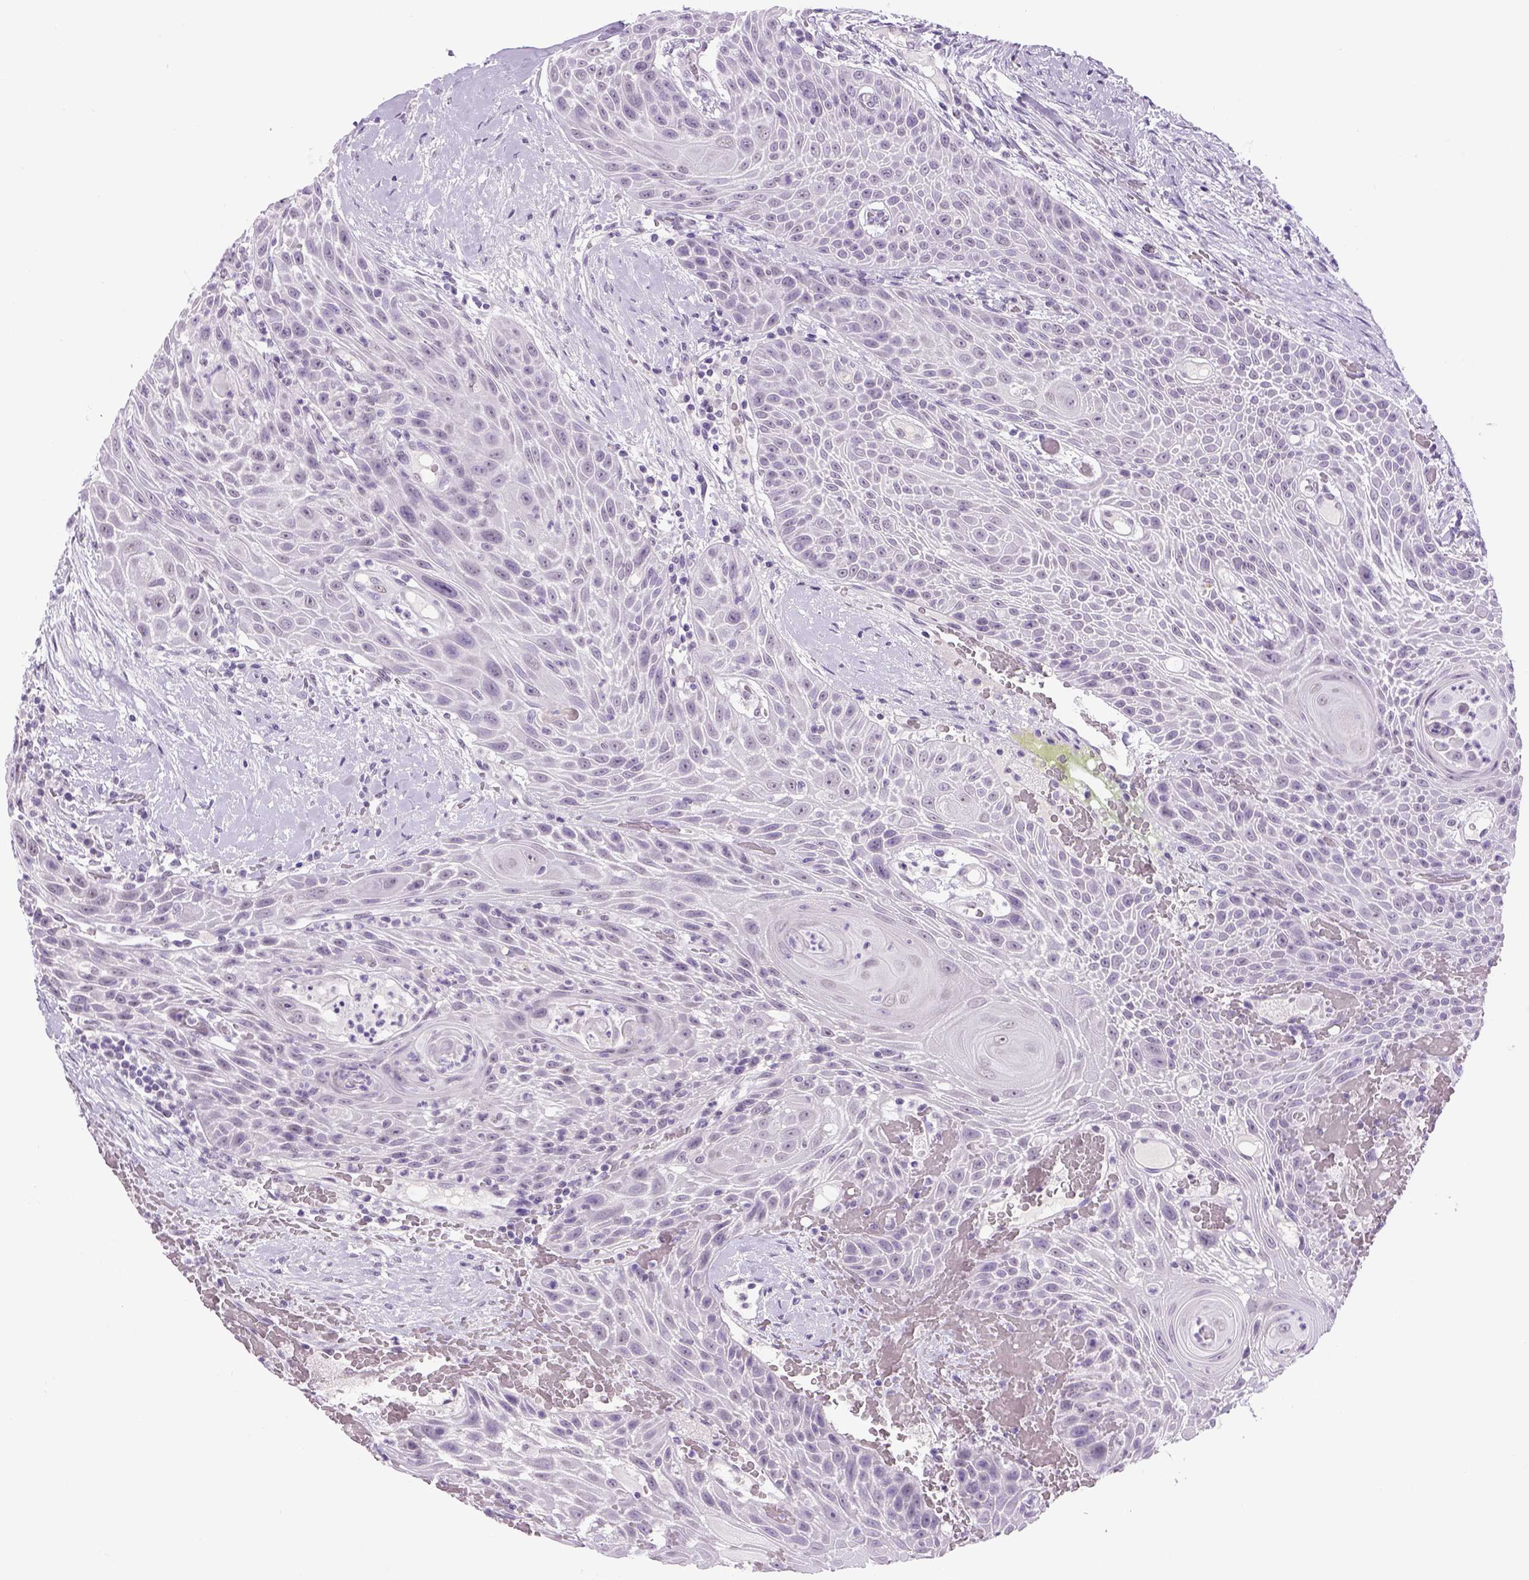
{"staining": {"intensity": "negative", "quantity": "none", "location": "none"}, "tissue": "head and neck cancer", "cell_type": "Tumor cells", "image_type": "cancer", "snomed": [{"axis": "morphology", "description": "Squamous cell carcinoma, NOS"}, {"axis": "topography", "description": "Head-Neck"}], "caption": "This is an immunohistochemistry image of human head and neck squamous cell carcinoma. There is no staining in tumor cells.", "gene": "DBH", "patient": {"sex": "male", "age": 69}}